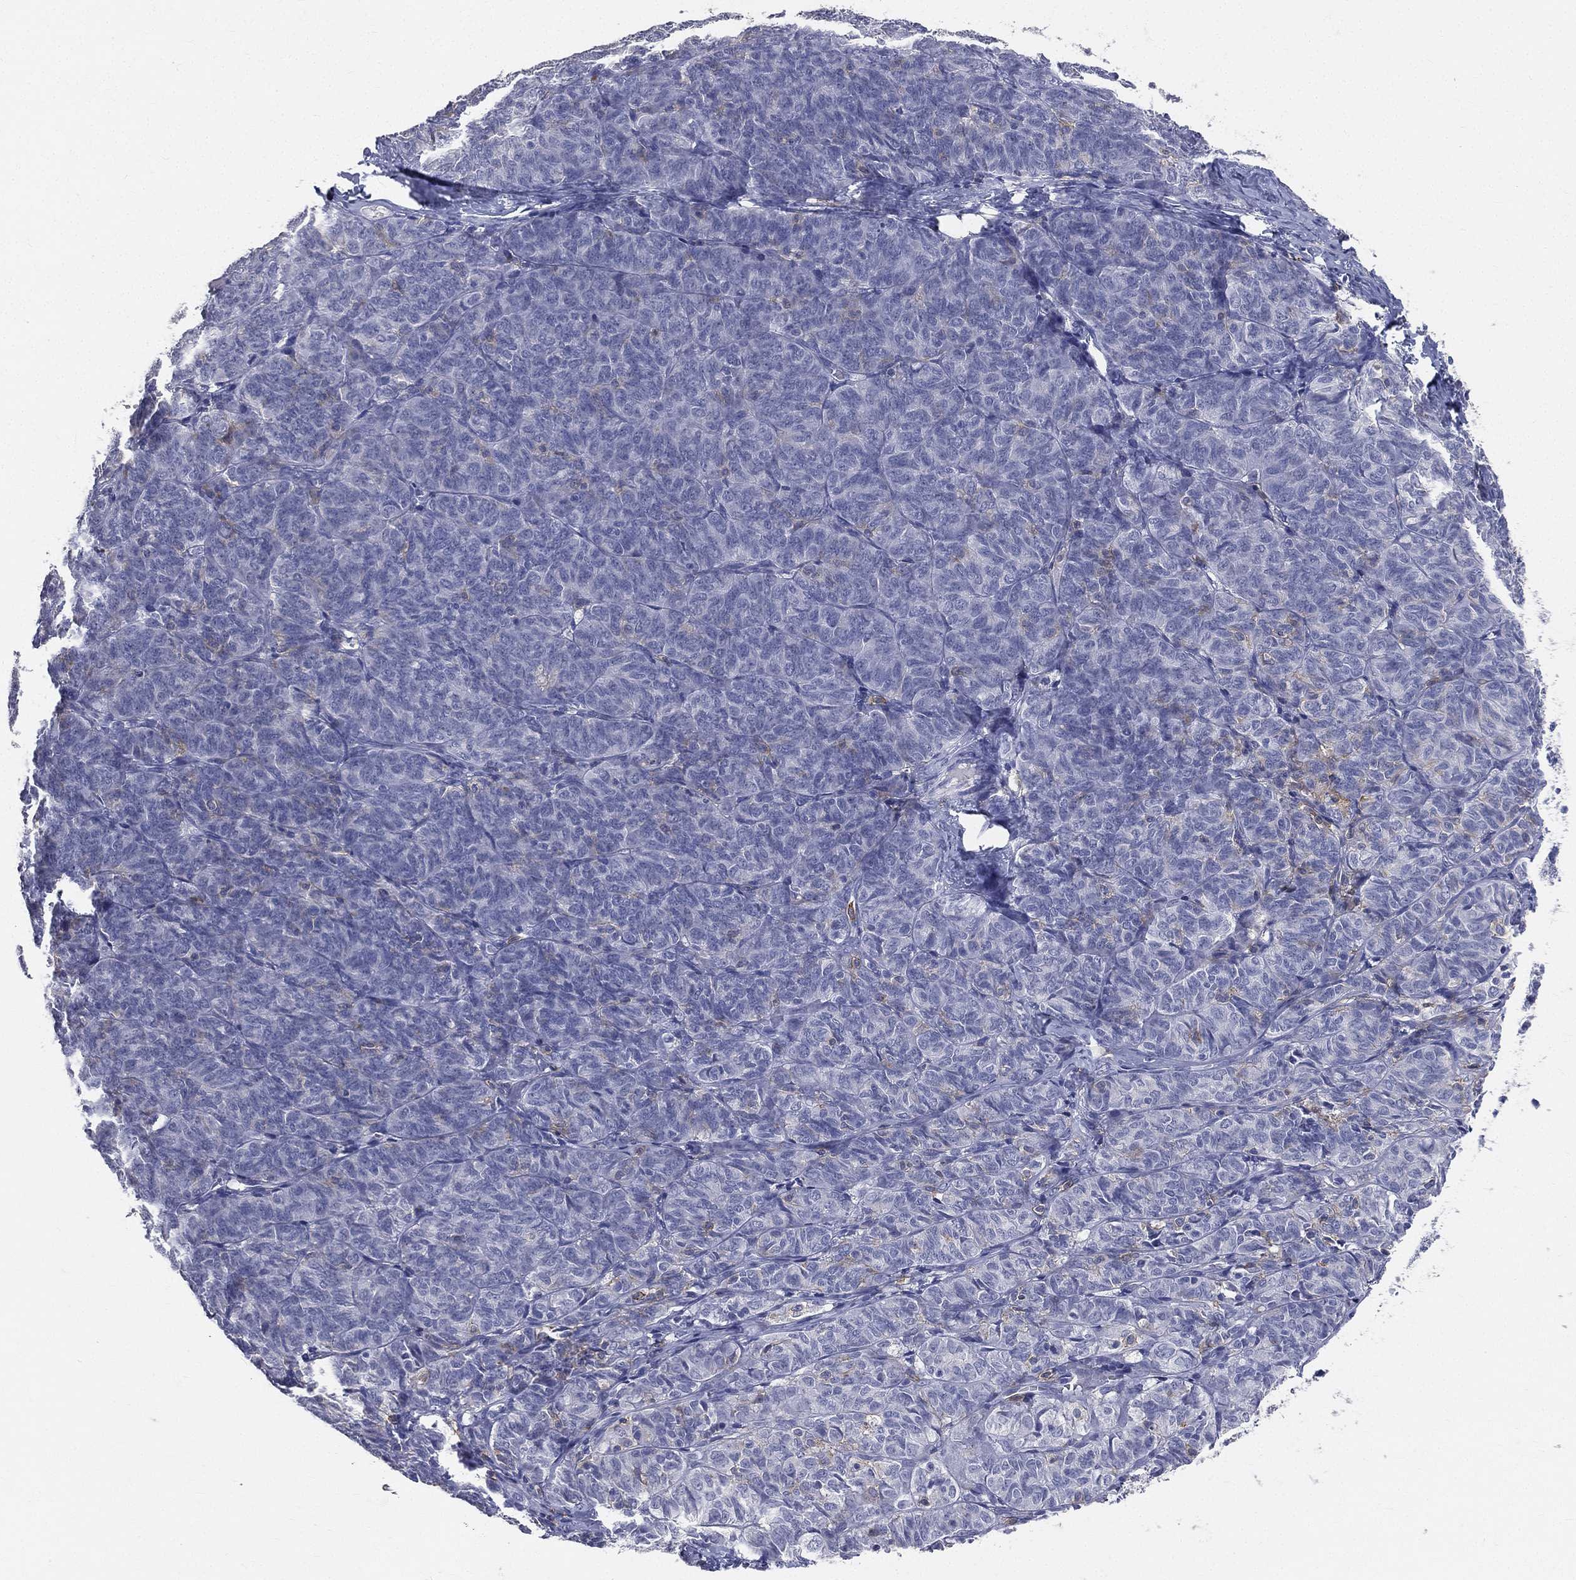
{"staining": {"intensity": "negative", "quantity": "none", "location": "none"}, "tissue": "ovarian cancer", "cell_type": "Tumor cells", "image_type": "cancer", "snomed": [{"axis": "morphology", "description": "Carcinoma, endometroid"}, {"axis": "topography", "description": "Ovary"}], "caption": "Ovarian endometroid carcinoma stained for a protein using immunohistochemistry reveals no expression tumor cells.", "gene": "CD33", "patient": {"sex": "female", "age": 80}}